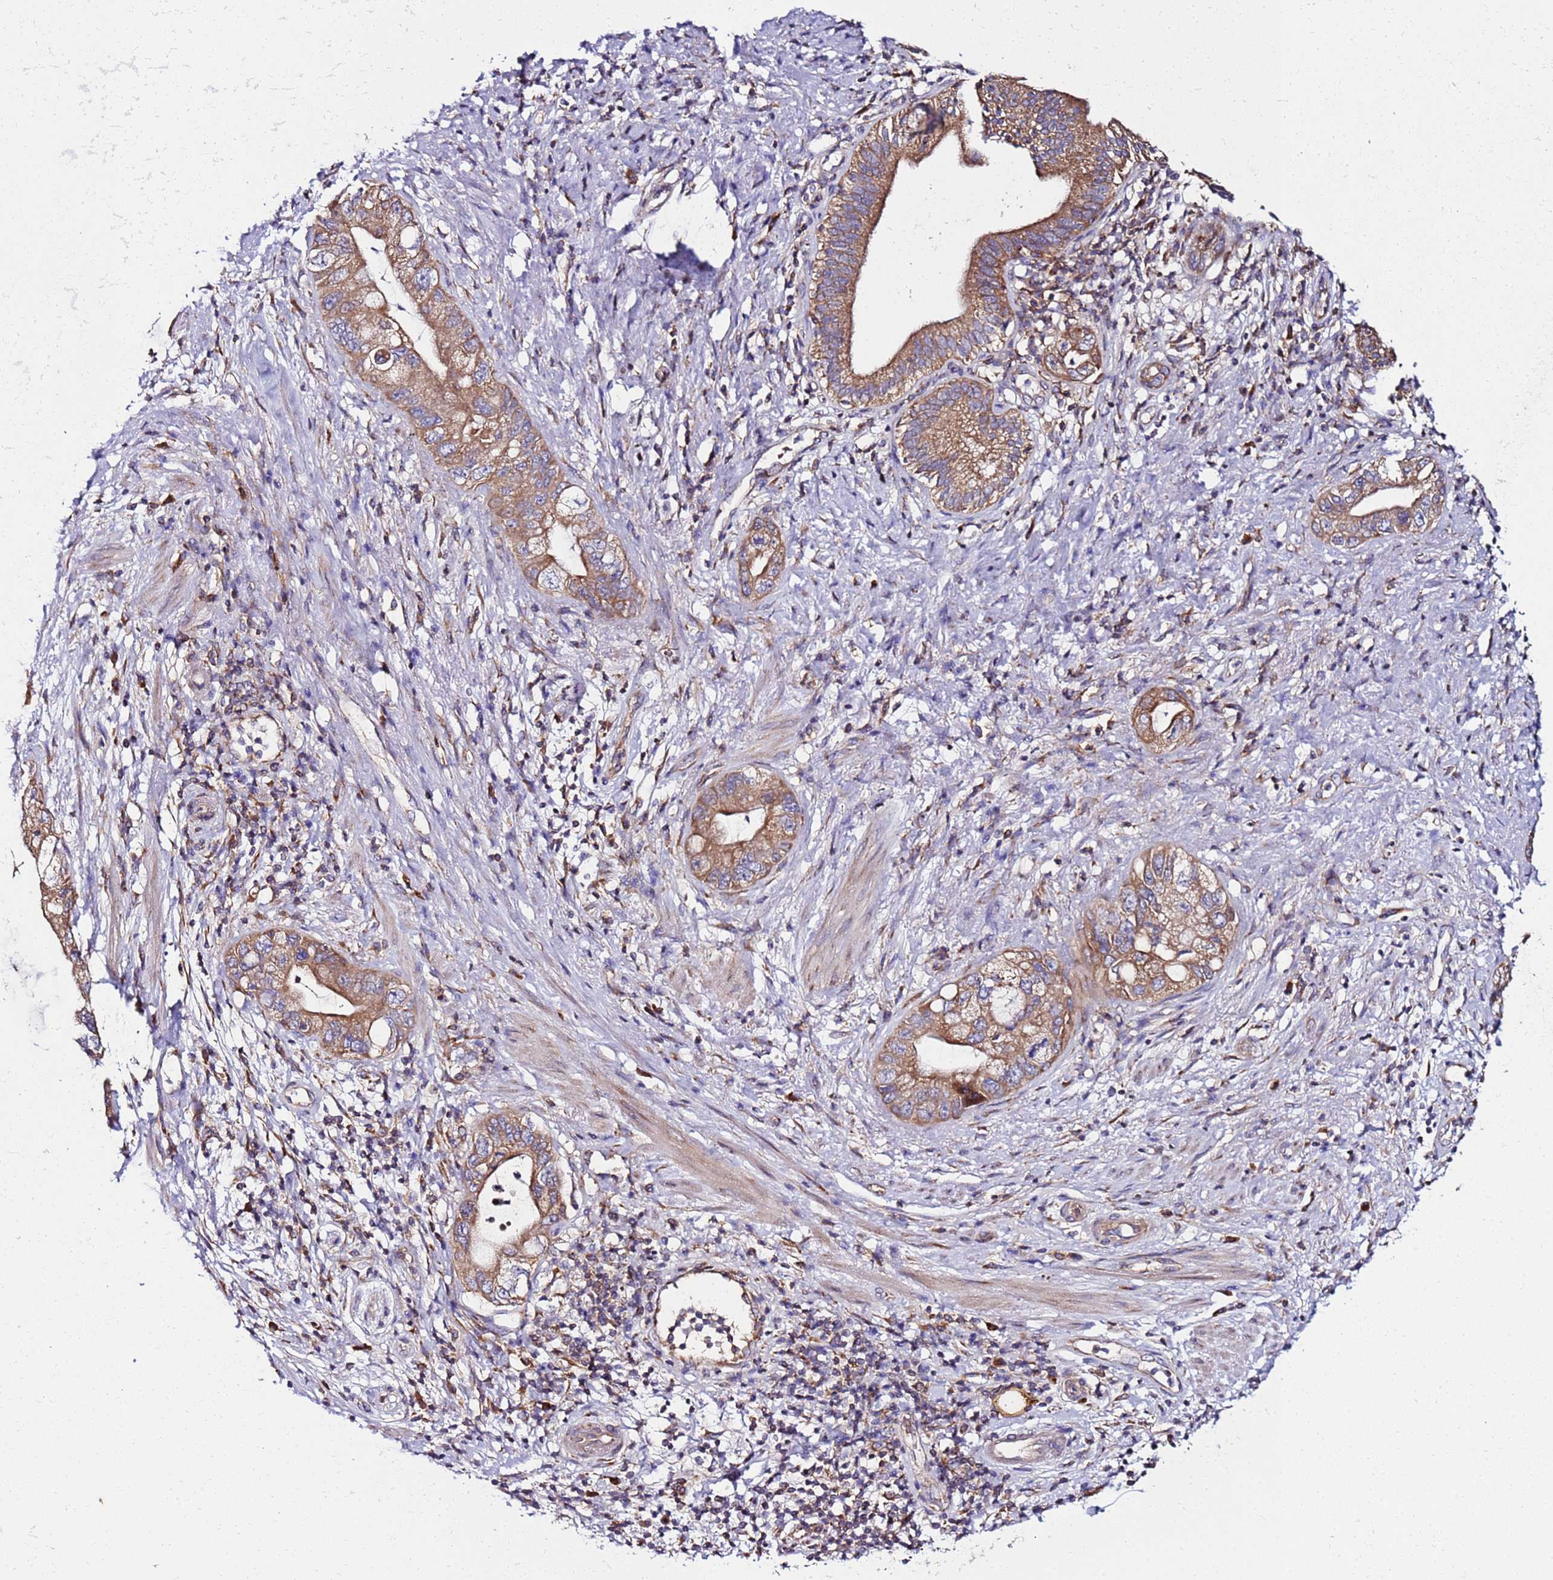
{"staining": {"intensity": "moderate", "quantity": ">75%", "location": "cytoplasmic/membranous"}, "tissue": "pancreatic cancer", "cell_type": "Tumor cells", "image_type": "cancer", "snomed": [{"axis": "morphology", "description": "Adenocarcinoma, NOS"}, {"axis": "topography", "description": "Pancreas"}], "caption": "IHC photomicrograph of adenocarcinoma (pancreatic) stained for a protein (brown), which exhibits medium levels of moderate cytoplasmic/membranous expression in about >75% of tumor cells.", "gene": "C19orf12", "patient": {"sex": "female", "age": 73}}